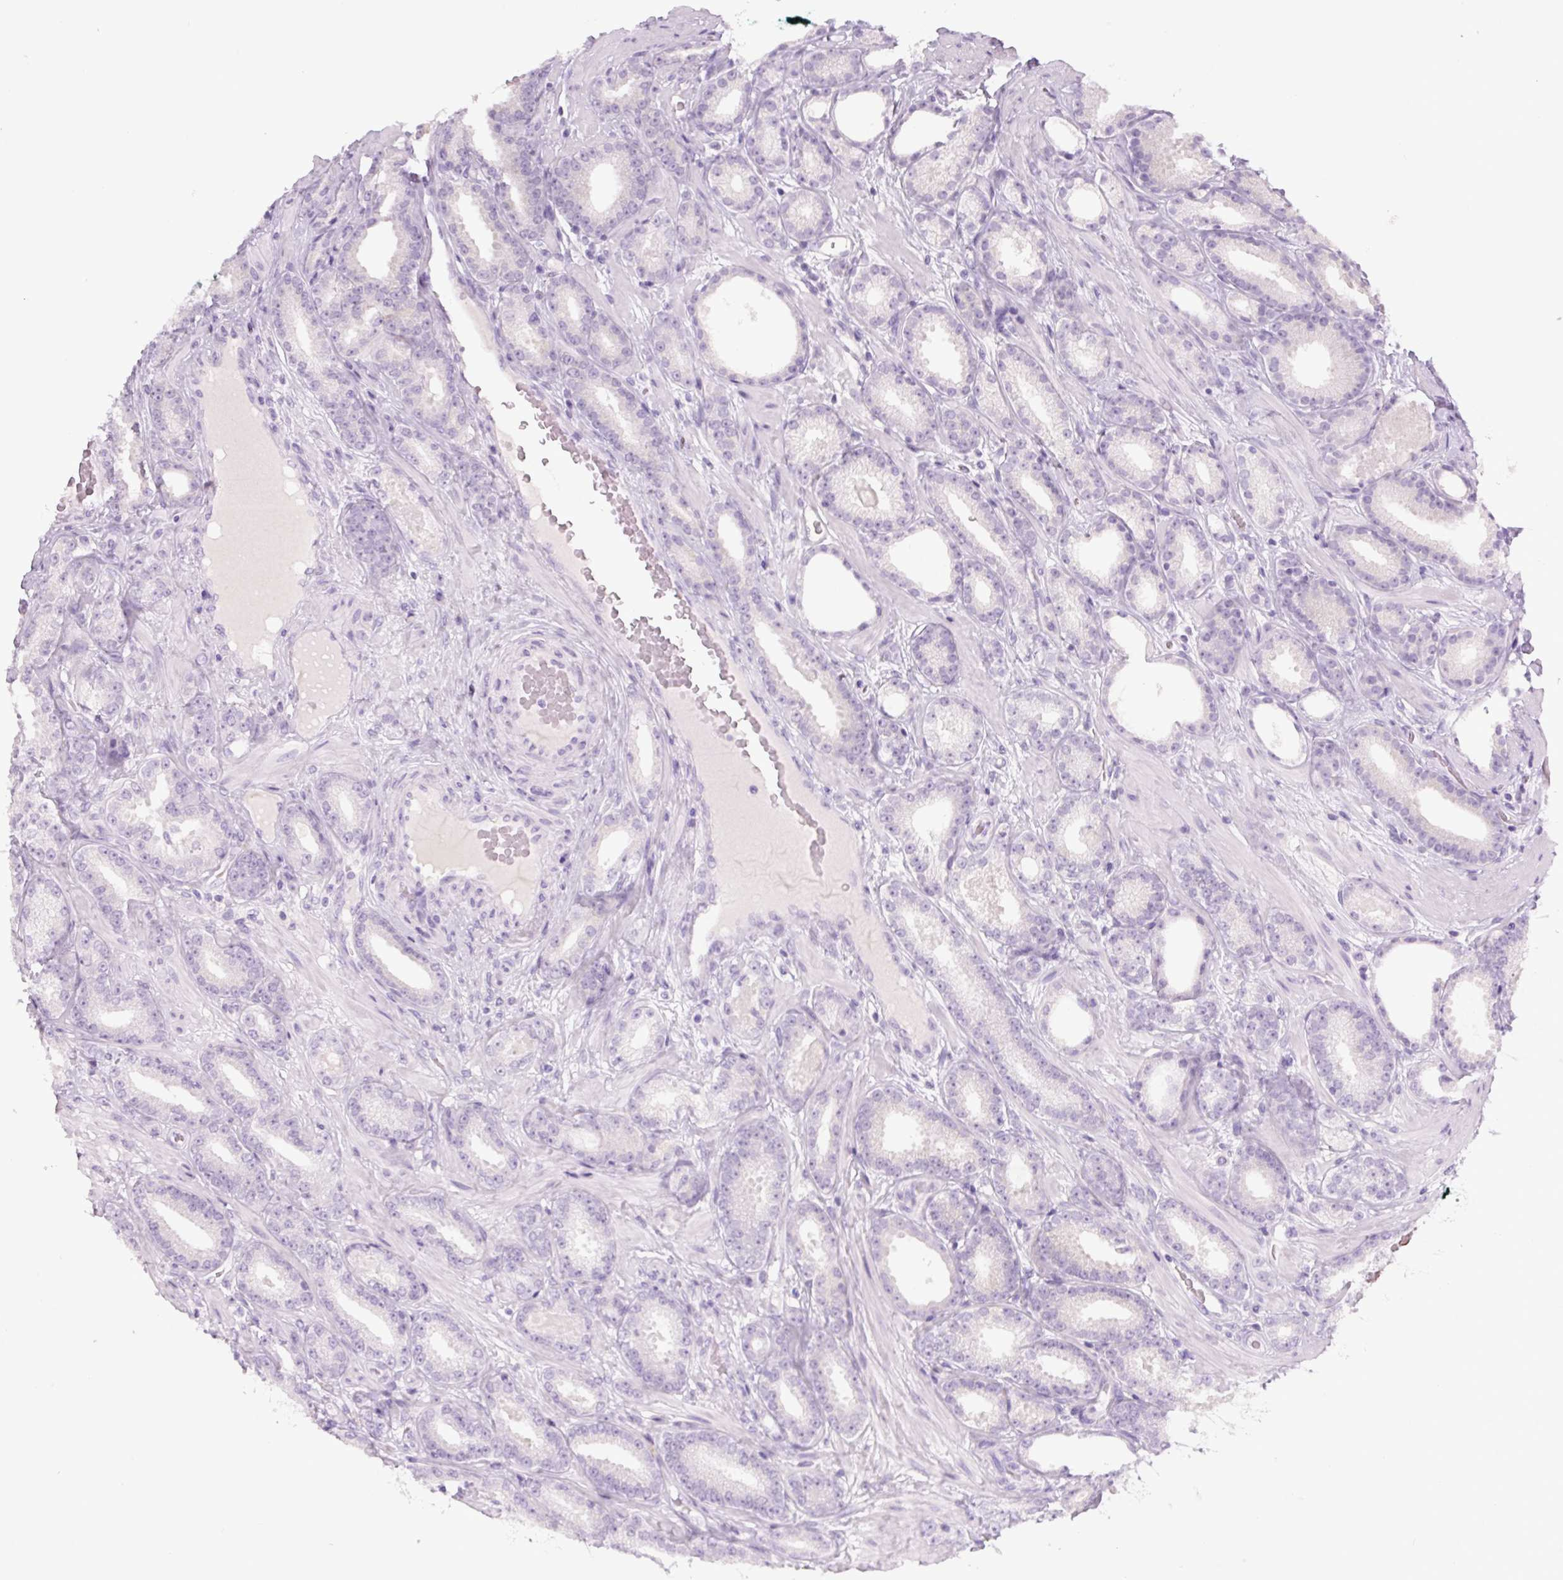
{"staining": {"intensity": "negative", "quantity": "none", "location": "none"}, "tissue": "prostate cancer", "cell_type": "Tumor cells", "image_type": "cancer", "snomed": [{"axis": "morphology", "description": "Adenocarcinoma, Low grade"}, {"axis": "topography", "description": "Prostate"}], "caption": "Immunohistochemistry of prostate adenocarcinoma (low-grade) demonstrates no positivity in tumor cells.", "gene": "COL9A2", "patient": {"sex": "male", "age": 61}}